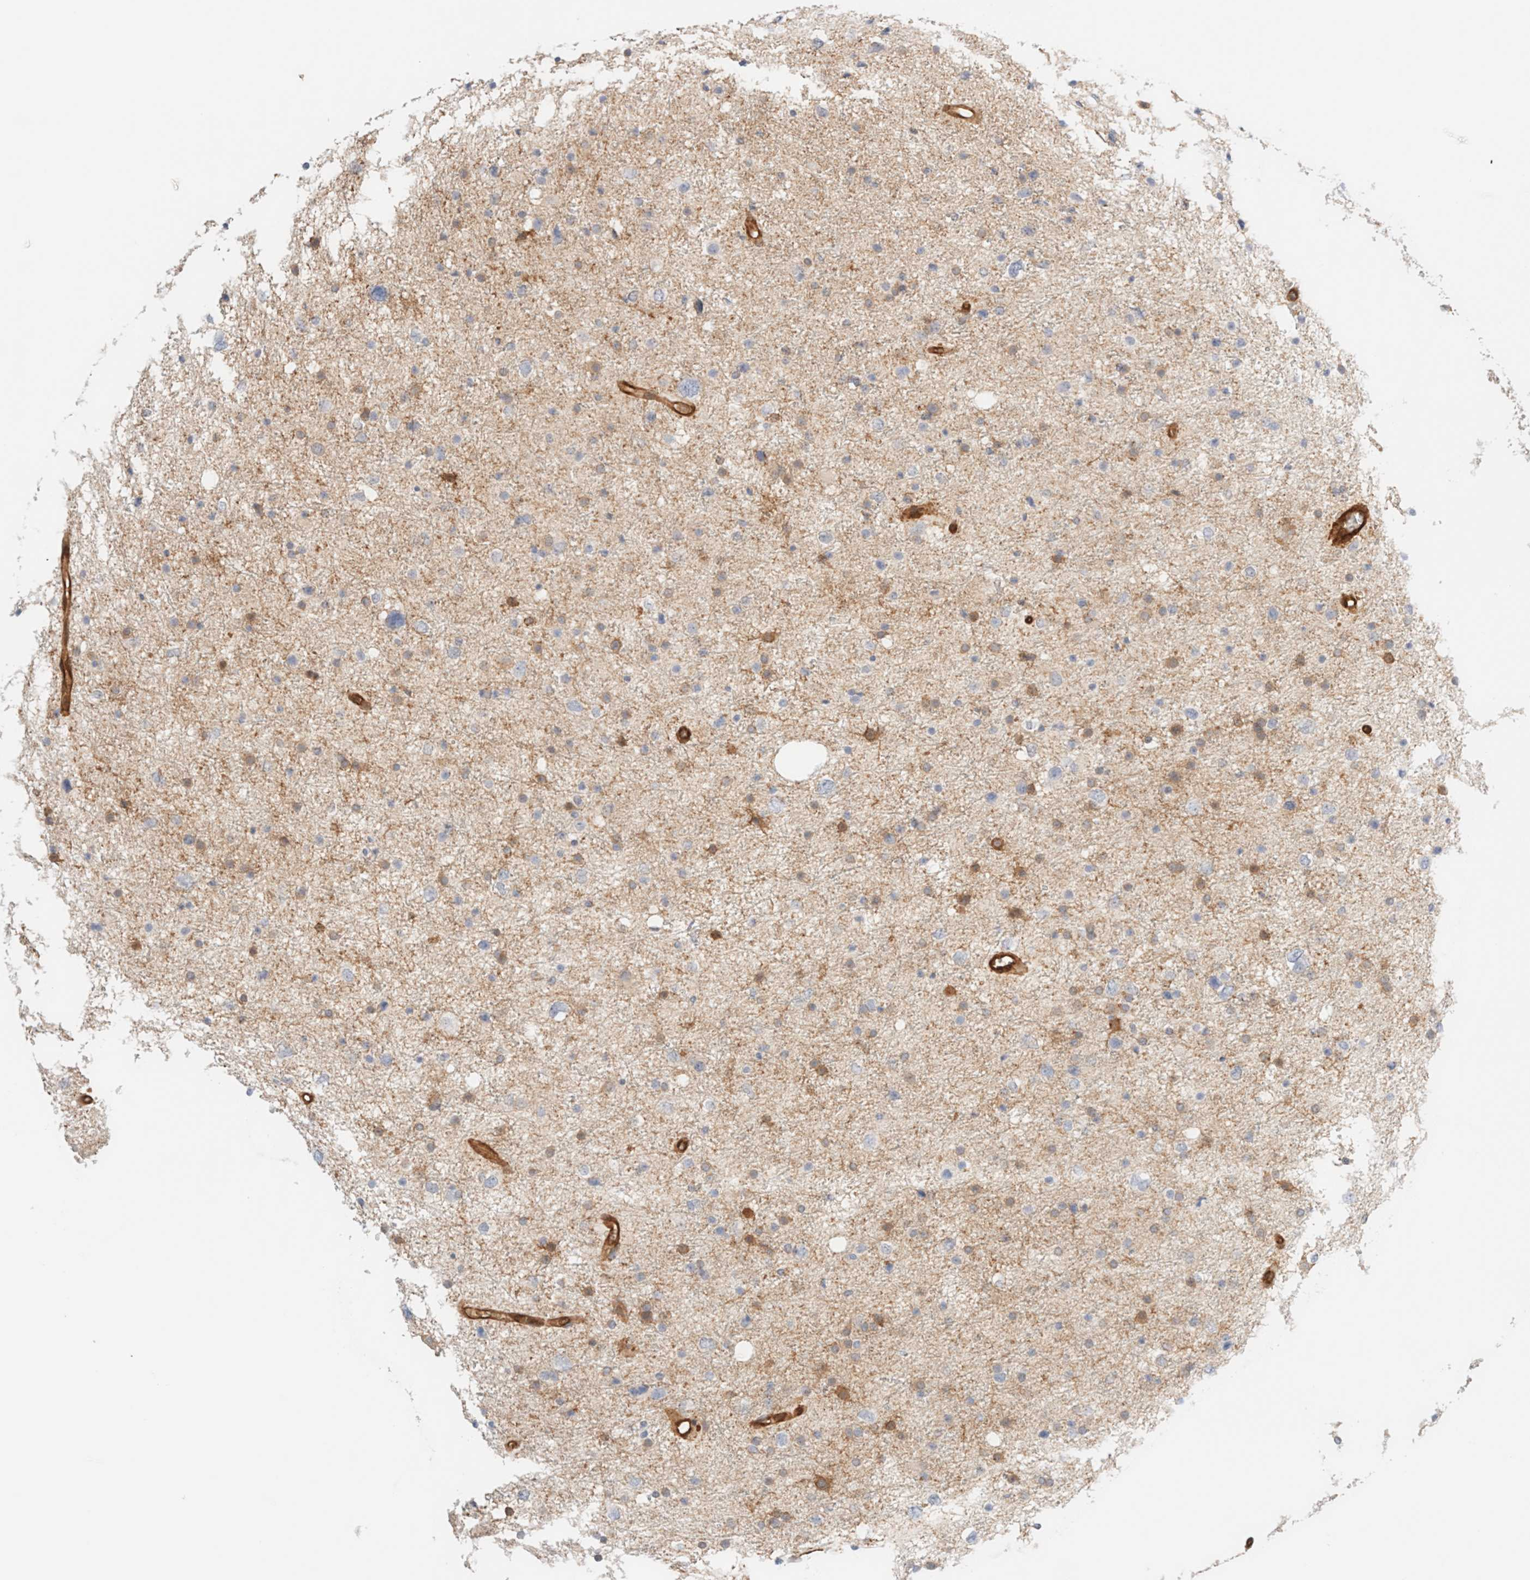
{"staining": {"intensity": "moderate", "quantity": "<25%", "location": "cytoplasmic/membranous"}, "tissue": "glioma", "cell_type": "Tumor cells", "image_type": "cancer", "snomed": [{"axis": "morphology", "description": "Glioma, malignant, Low grade"}, {"axis": "topography", "description": "Brain"}], "caption": "About <25% of tumor cells in malignant glioma (low-grade) demonstrate moderate cytoplasmic/membranous protein positivity as visualized by brown immunohistochemical staining.", "gene": "LMCD1", "patient": {"sex": "female", "age": 37}}